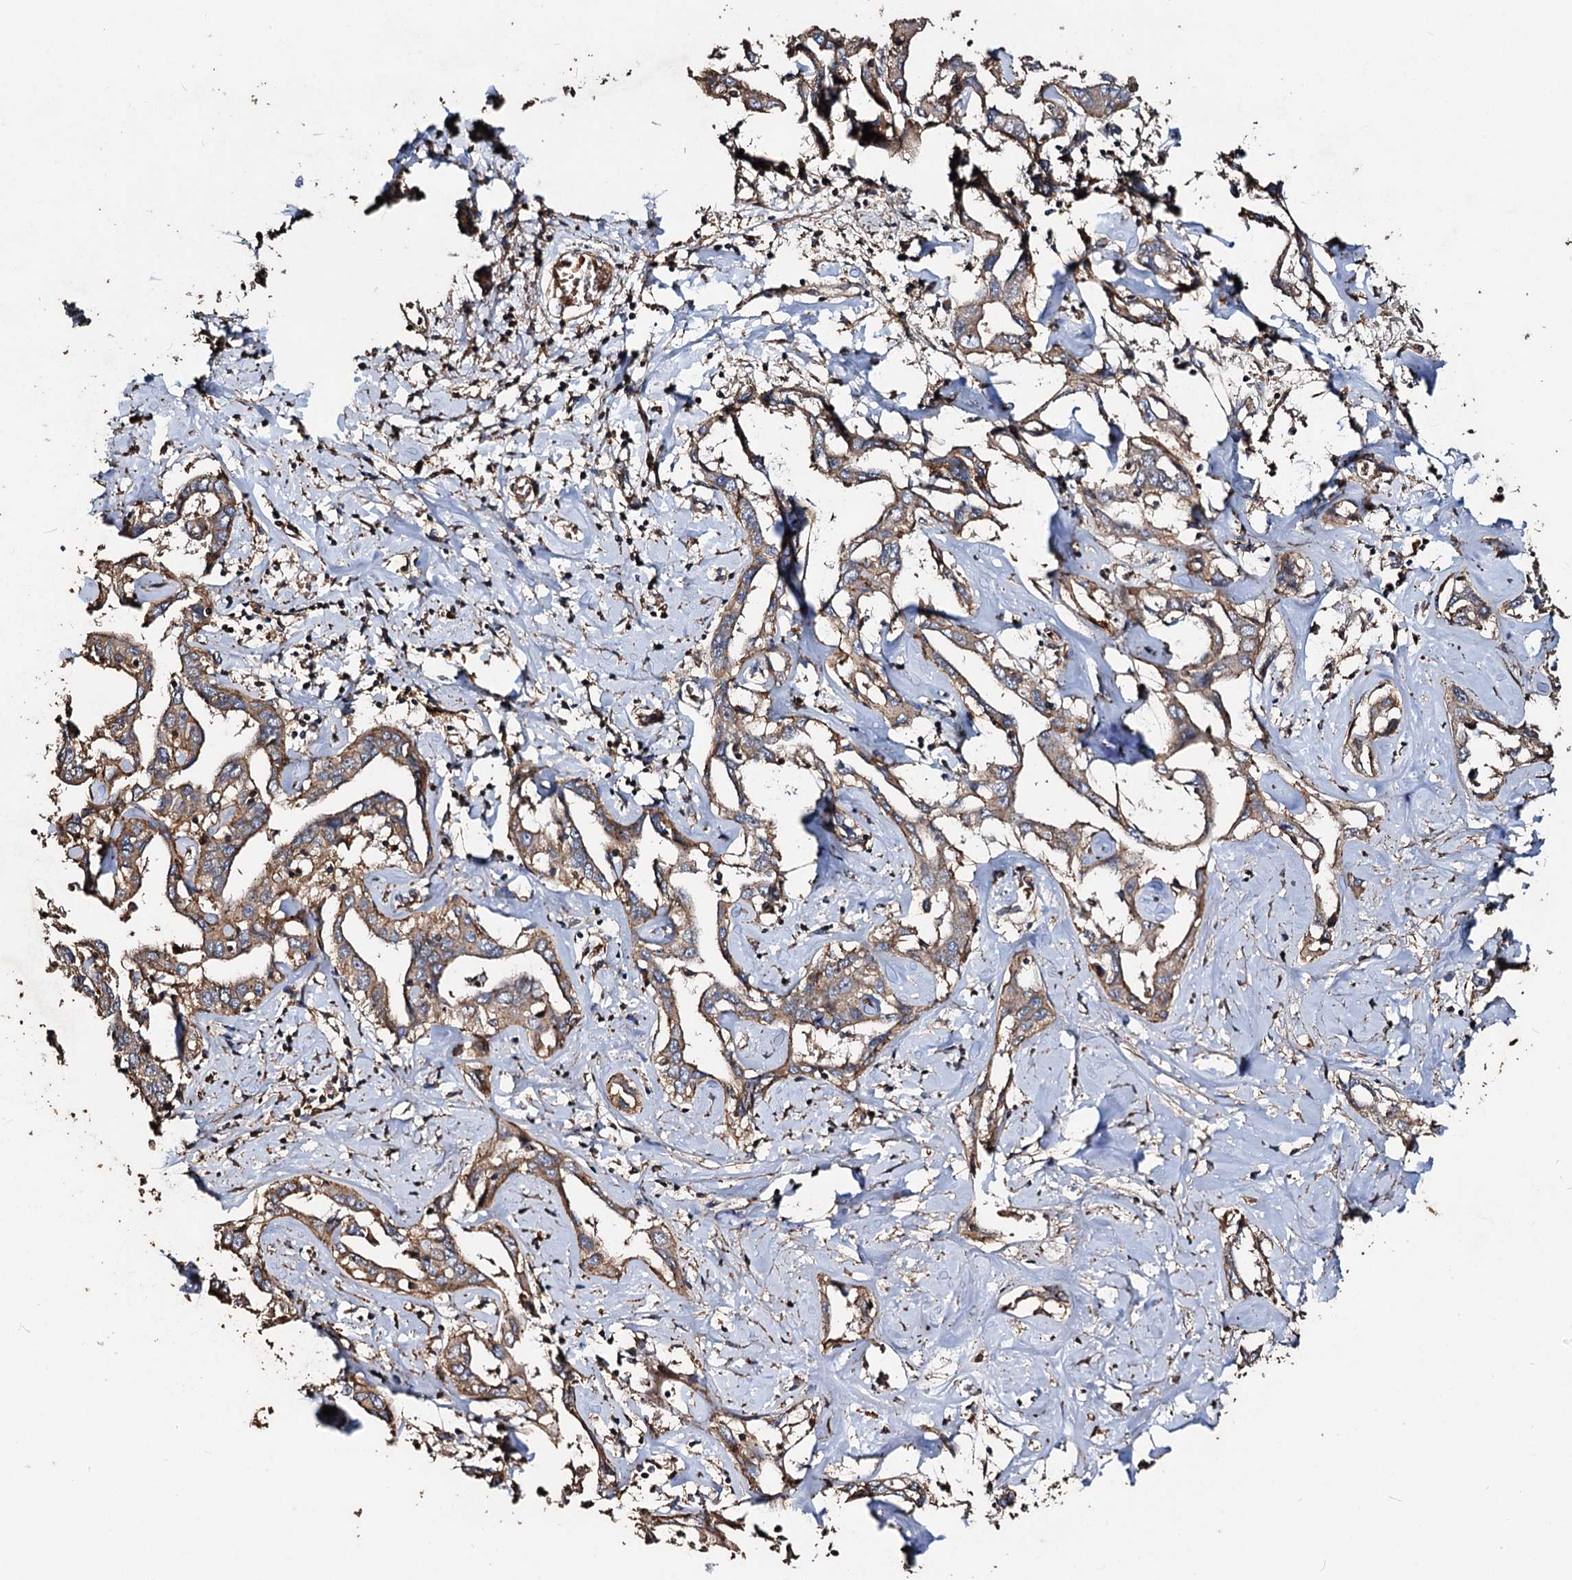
{"staining": {"intensity": "weak", "quantity": ">75%", "location": "cytoplasmic/membranous"}, "tissue": "liver cancer", "cell_type": "Tumor cells", "image_type": "cancer", "snomed": [{"axis": "morphology", "description": "Cholangiocarcinoma"}, {"axis": "topography", "description": "Liver"}], "caption": "About >75% of tumor cells in liver cancer demonstrate weak cytoplasmic/membranous protein expression as visualized by brown immunohistochemical staining.", "gene": "NOTCH2NLA", "patient": {"sex": "male", "age": 59}}